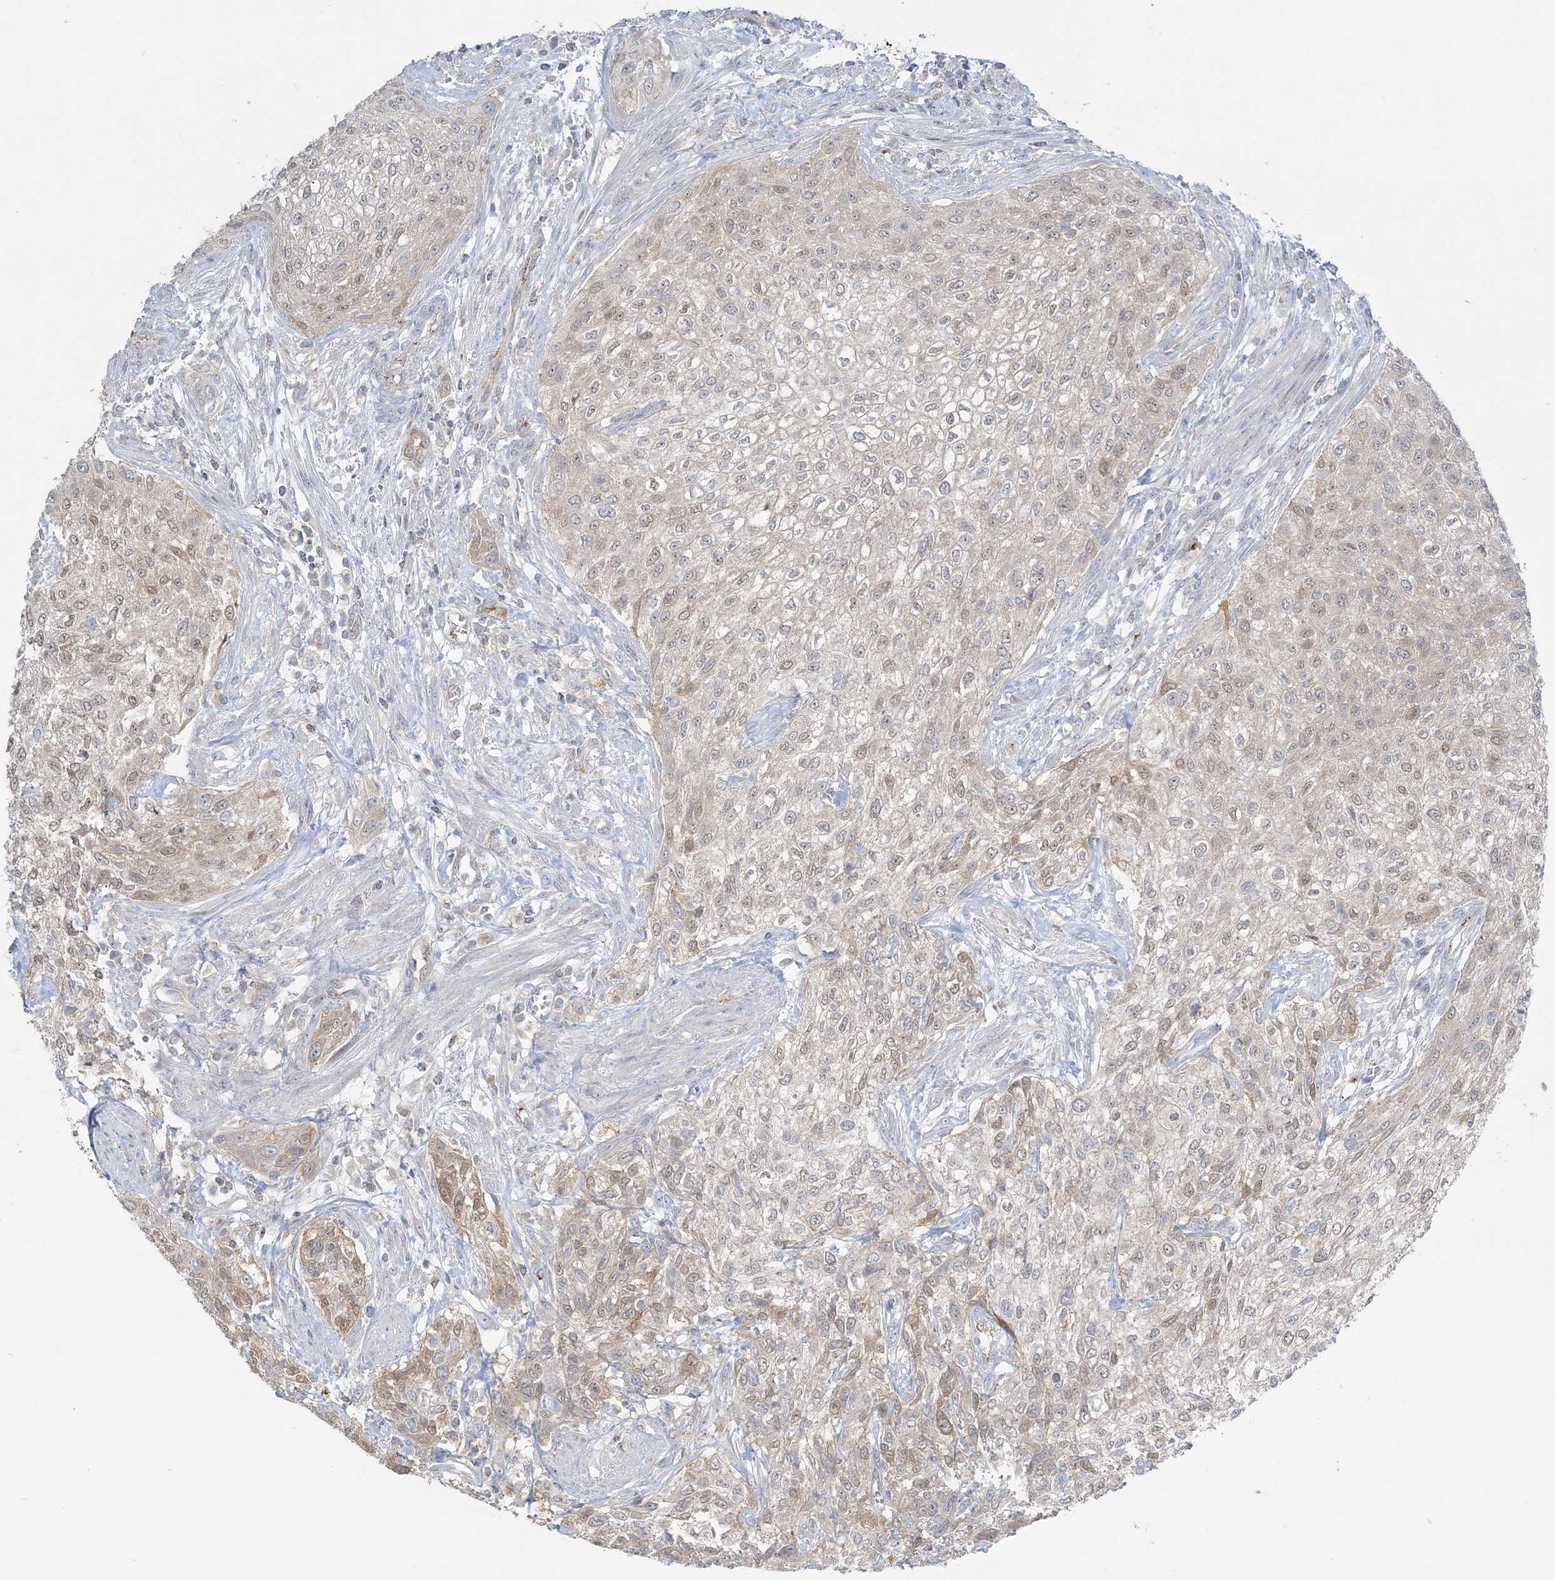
{"staining": {"intensity": "weak", "quantity": "<25%", "location": "cytoplasmic/membranous,nuclear"}, "tissue": "urothelial cancer", "cell_type": "Tumor cells", "image_type": "cancer", "snomed": [{"axis": "morphology", "description": "Urothelial carcinoma, High grade"}, {"axis": "topography", "description": "Urinary bladder"}], "caption": "Micrograph shows no protein staining in tumor cells of urothelial cancer tissue.", "gene": "INPP1", "patient": {"sex": "male", "age": 35}}